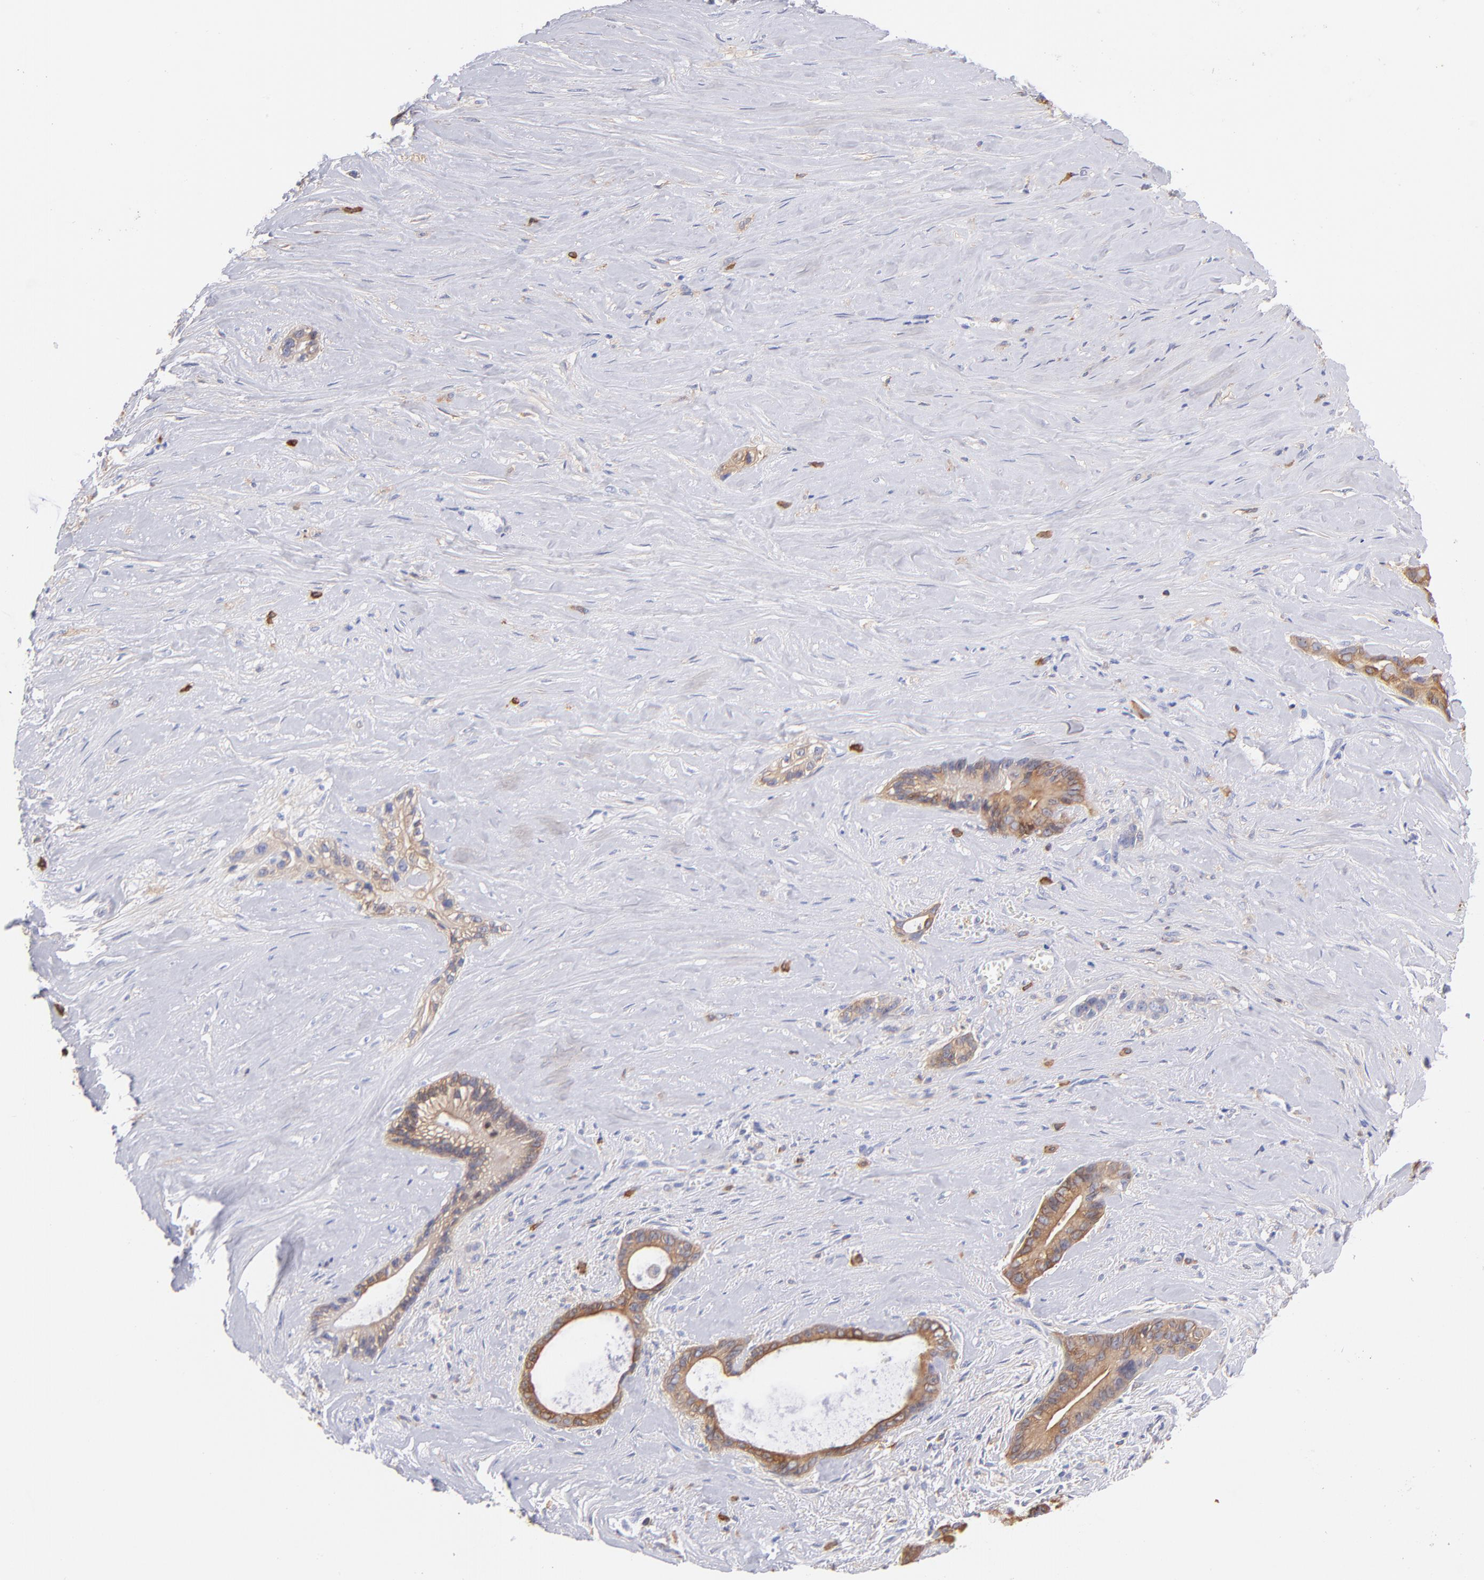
{"staining": {"intensity": "moderate", "quantity": ">75%", "location": "cytoplasmic/membranous"}, "tissue": "liver cancer", "cell_type": "Tumor cells", "image_type": "cancer", "snomed": [{"axis": "morphology", "description": "Cholangiocarcinoma"}, {"axis": "topography", "description": "Liver"}], "caption": "Brown immunohistochemical staining in human liver cancer (cholangiocarcinoma) displays moderate cytoplasmic/membranous positivity in approximately >75% of tumor cells.", "gene": "PRKCA", "patient": {"sex": "female", "age": 55}}